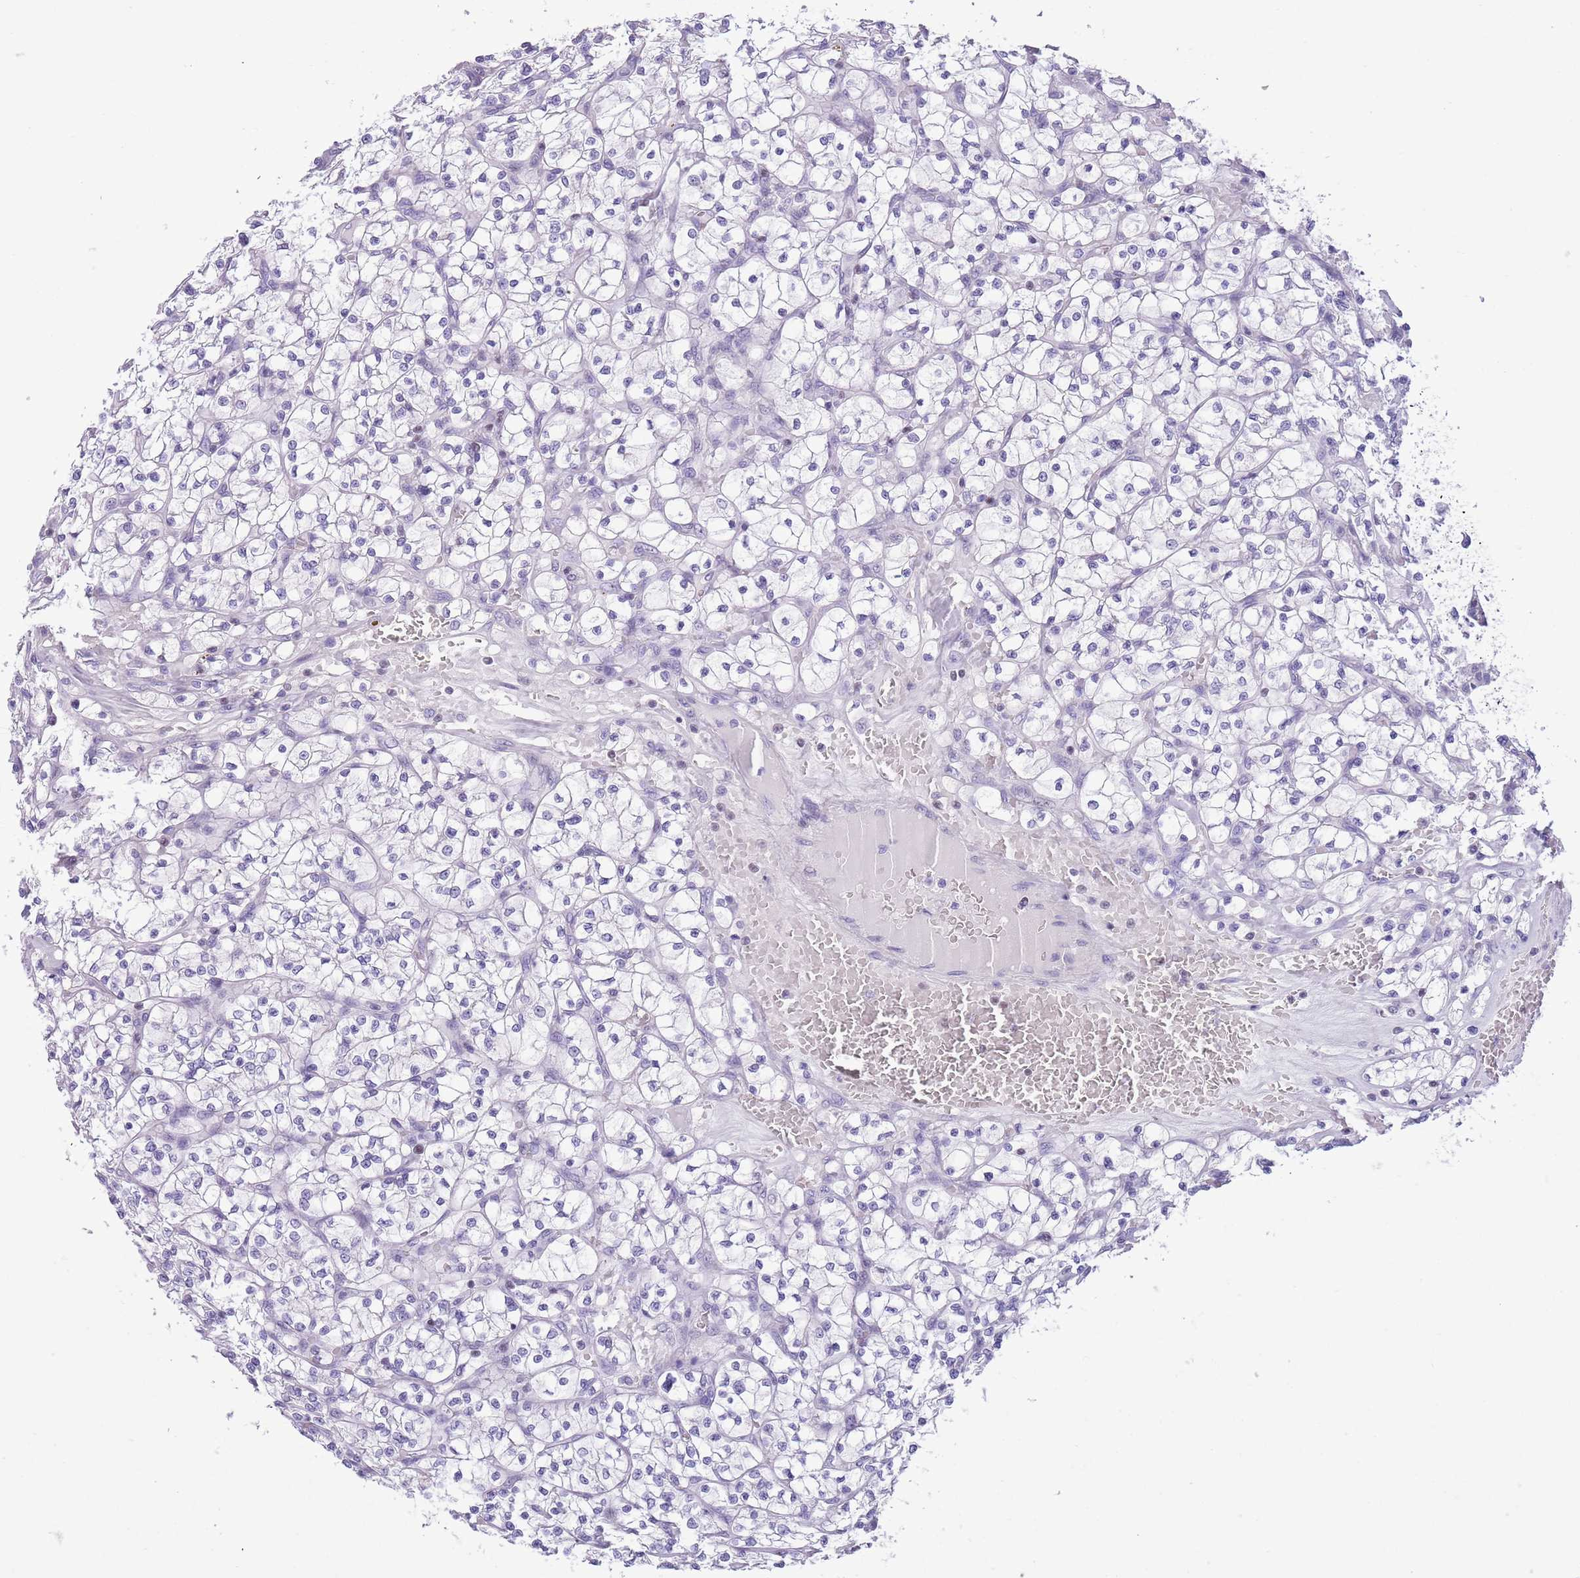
{"staining": {"intensity": "negative", "quantity": "none", "location": "none"}, "tissue": "renal cancer", "cell_type": "Tumor cells", "image_type": "cancer", "snomed": [{"axis": "morphology", "description": "Adenocarcinoma, NOS"}, {"axis": "topography", "description": "Kidney"}], "caption": "An IHC histopathology image of adenocarcinoma (renal) is shown. There is no staining in tumor cells of adenocarcinoma (renal).", "gene": "BCL11B", "patient": {"sex": "female", "age": 64}}